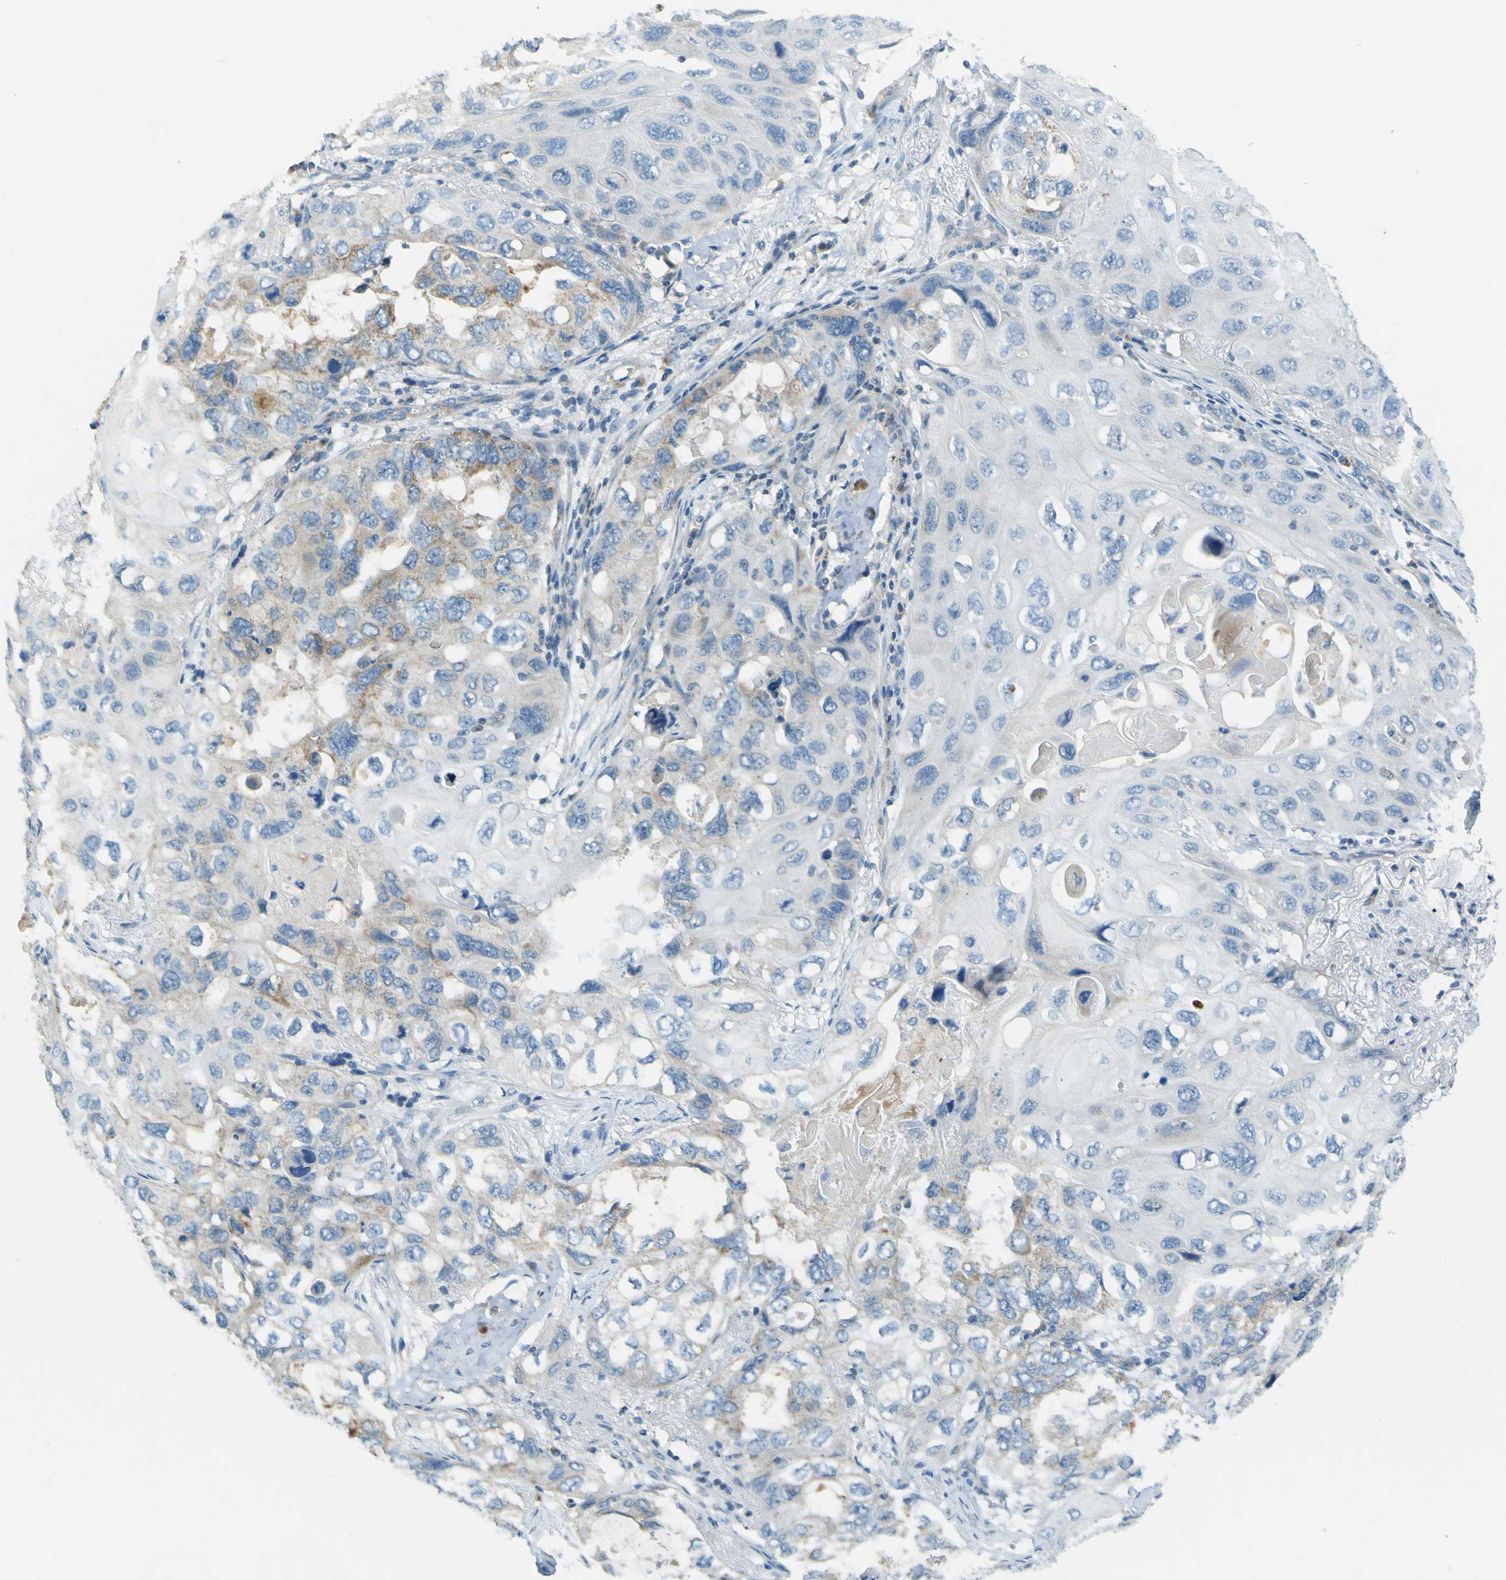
{"staining": {"intensity": "weak", "quantity": "<25%", "location": "cytoplasmic/membranous"}, "tissue": "lung cancer", "cell_type": "Tumor cells", "image_type": "cancer", "snomed": [{"axis": "morphology", "description": "Squamous cell carcinoma, NOS"}, {"axis": "topography", "description": "Lung"}], "caption": "Human squamous cell carcinoma (lung) stained for a protein using immunohistochemistry displays no expression in tumor cells.", "gene": "FKTN", "patient": {"sex": "female", "age": 73}}